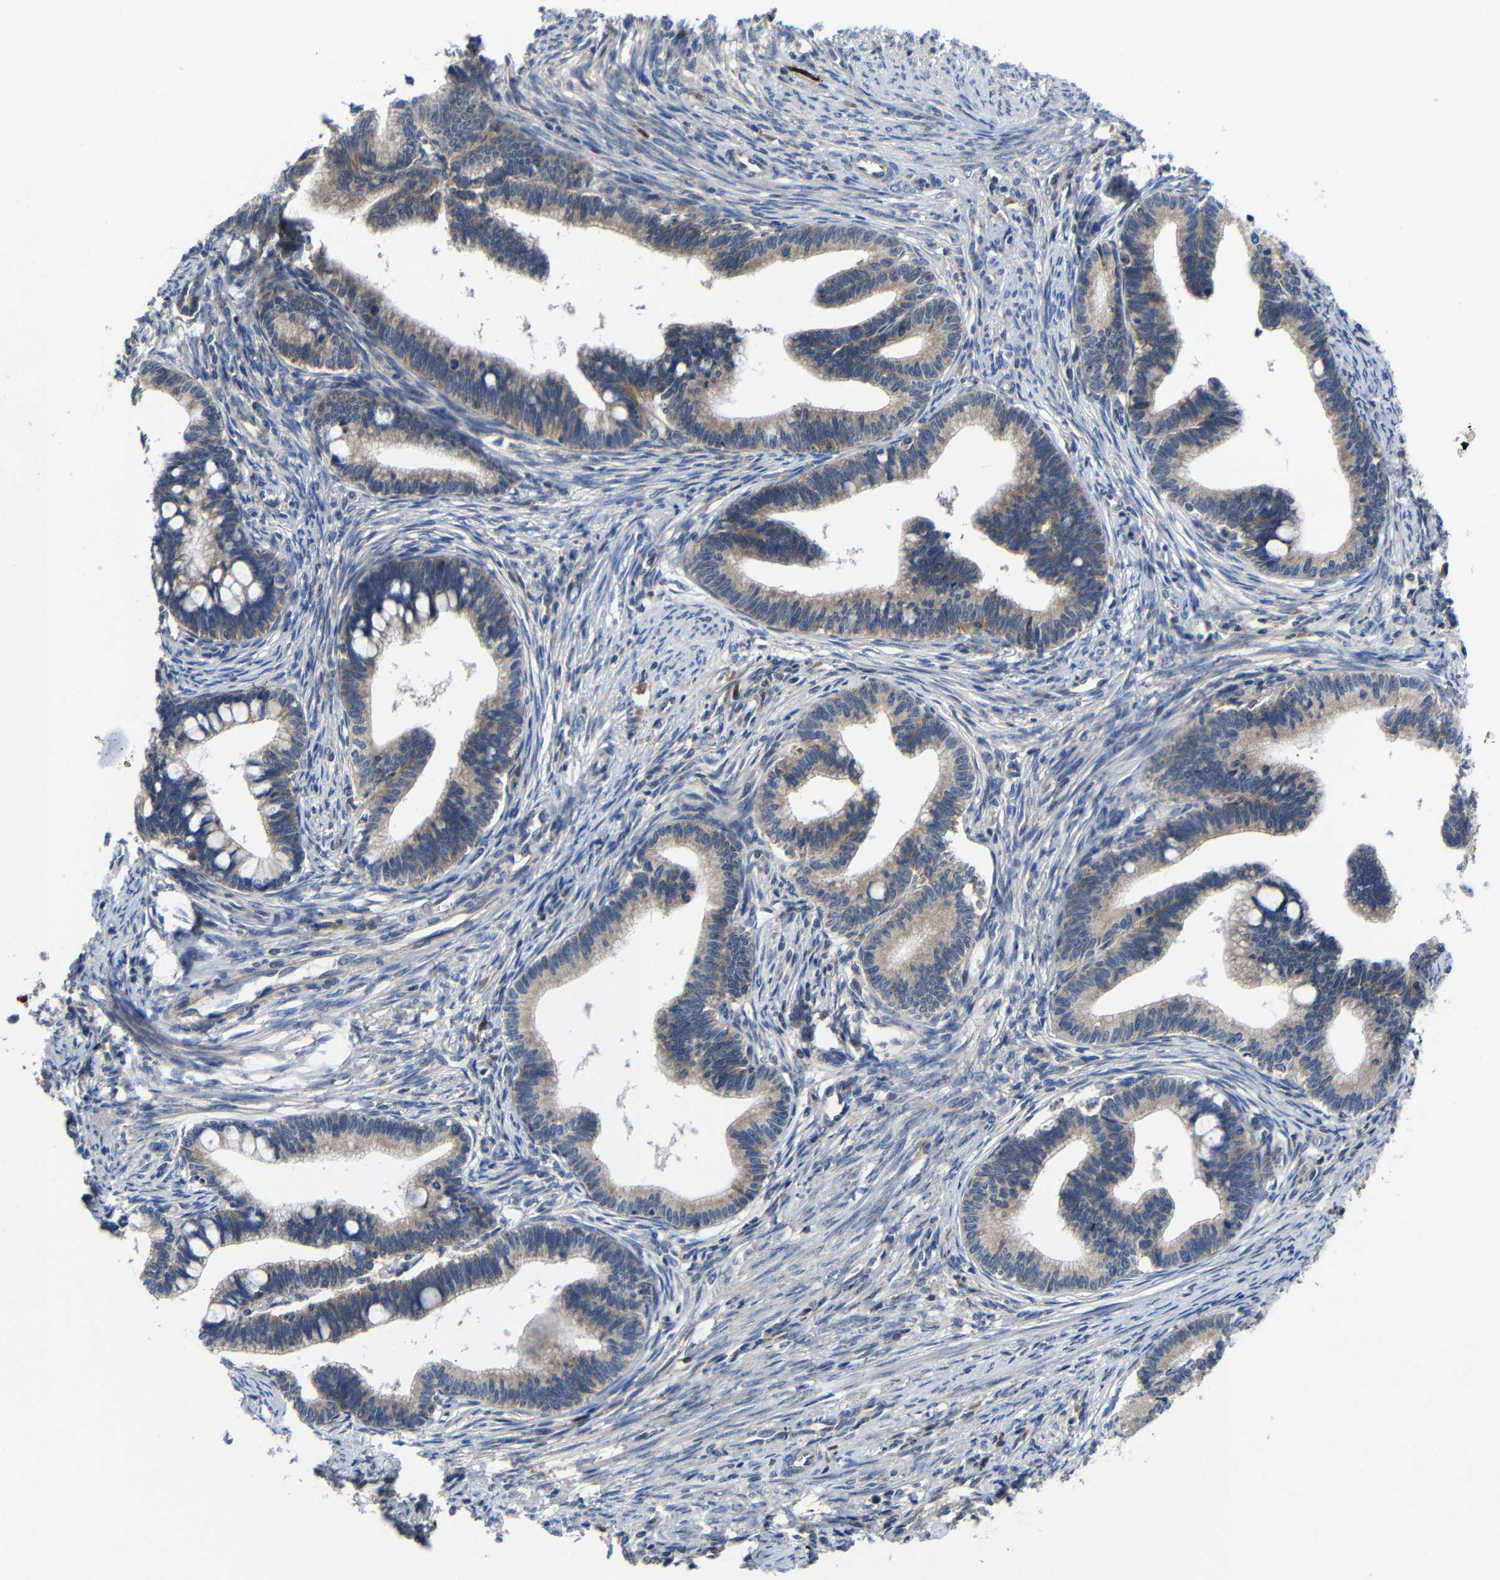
{"staining": {"intensity": "weak", "quantity": ">75%", "location": "cytoplasmic/membranous"}, "tissue": "cervical cancer", "cell_type": "Tumor cells", "image_type": "cancer", "snomed": [{"axis": "morphology", "description": "Adenocarcinoma, NOS"}, {"axis": "topography", "description": "Cervix"}], "caption": "Human cervical adenocarcinoma stained with a protein marker shows weak staining in tumor cells.", "gene": "LPAR5", "patient": {"sex": "female", "age": 36}}